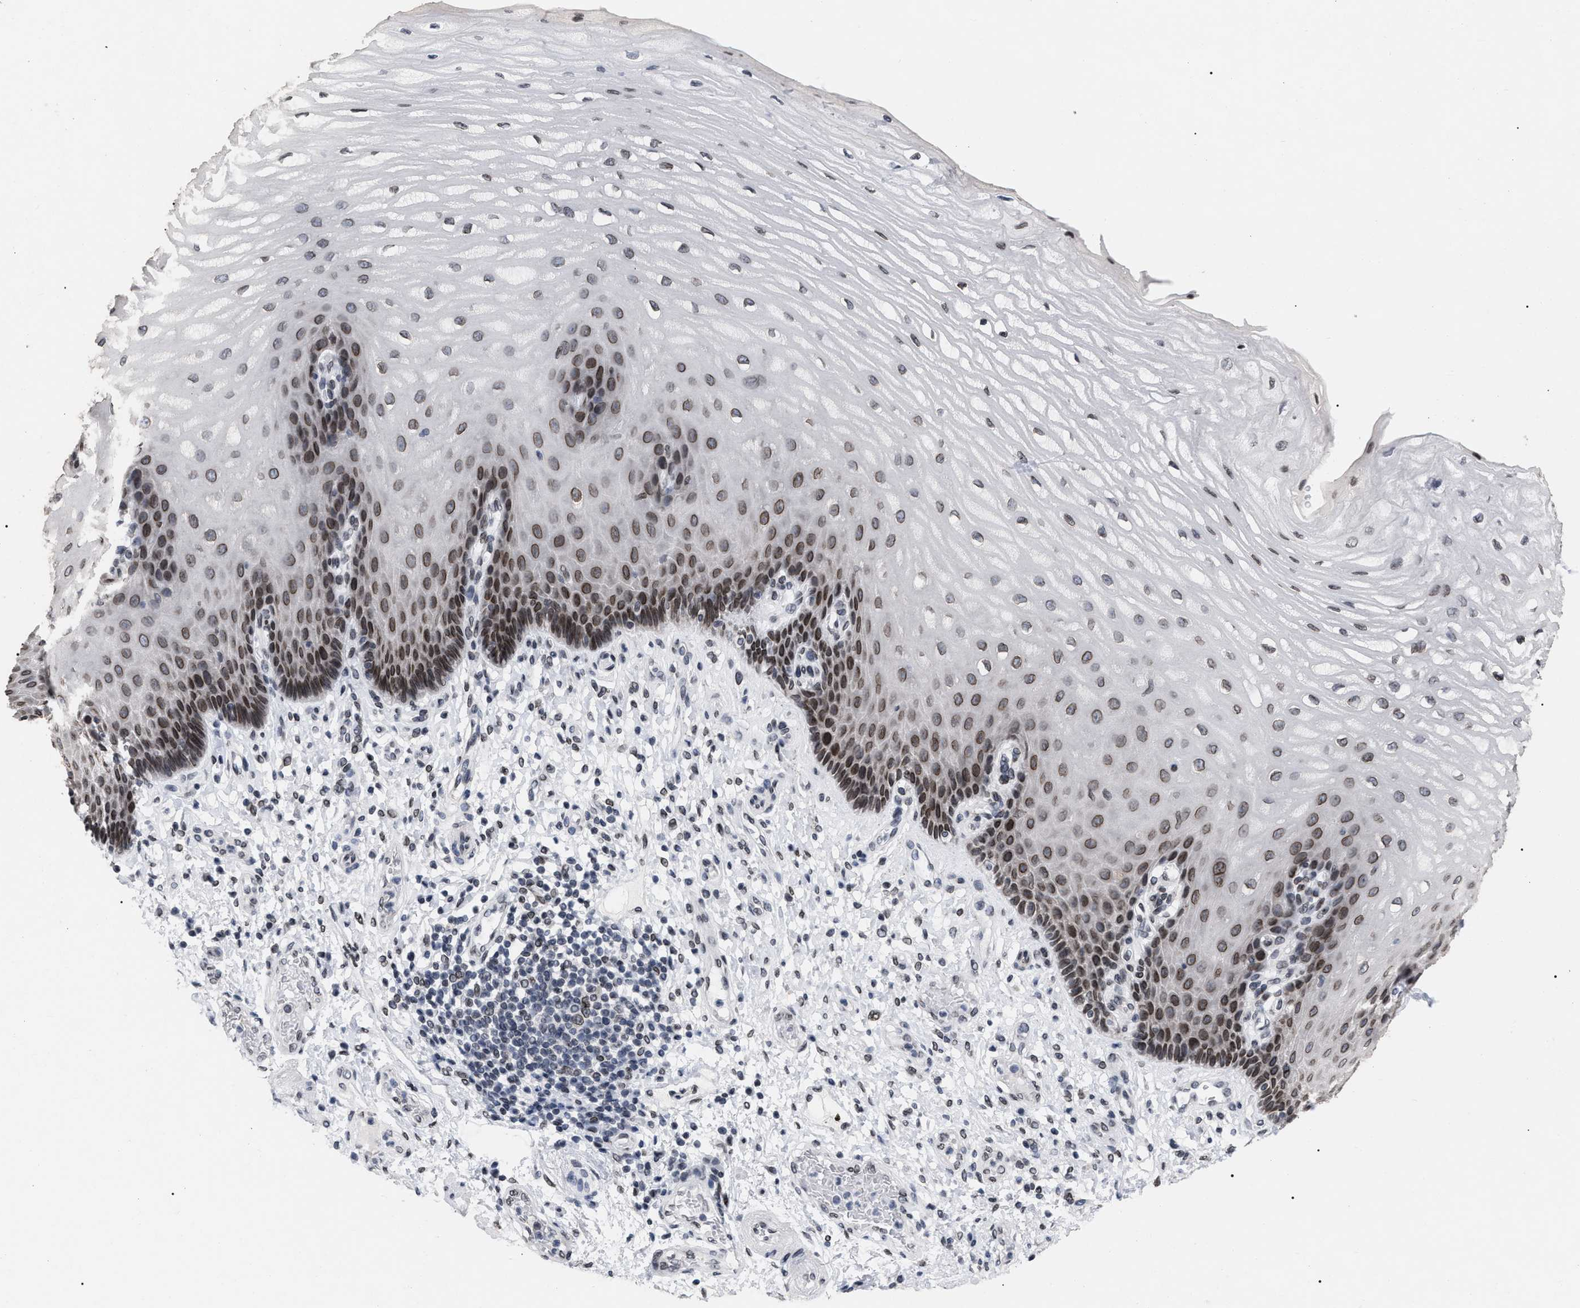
{"staining": {"intensity": "strong", "quantity": "<25%", "location": "cytoplasmic/membranous,nuclear"}, "tissue": "esophagus", "cell_type": "Squamous epithelial cells", "image_type": "normal", "snomed": [{"axis": "morphology", "description": "Normal tissue, NOS"}, {"axis": "topography", "description": "Esophagus"}], "caption": "Brown immunohistochemical staining in benign esophagus displays strong cytoplasmic/membranous,nuclear staining in approximately <25% of squamous epithelial cells.", "gene": "TPR", "patient": {"sex": "male", "age": 54}}